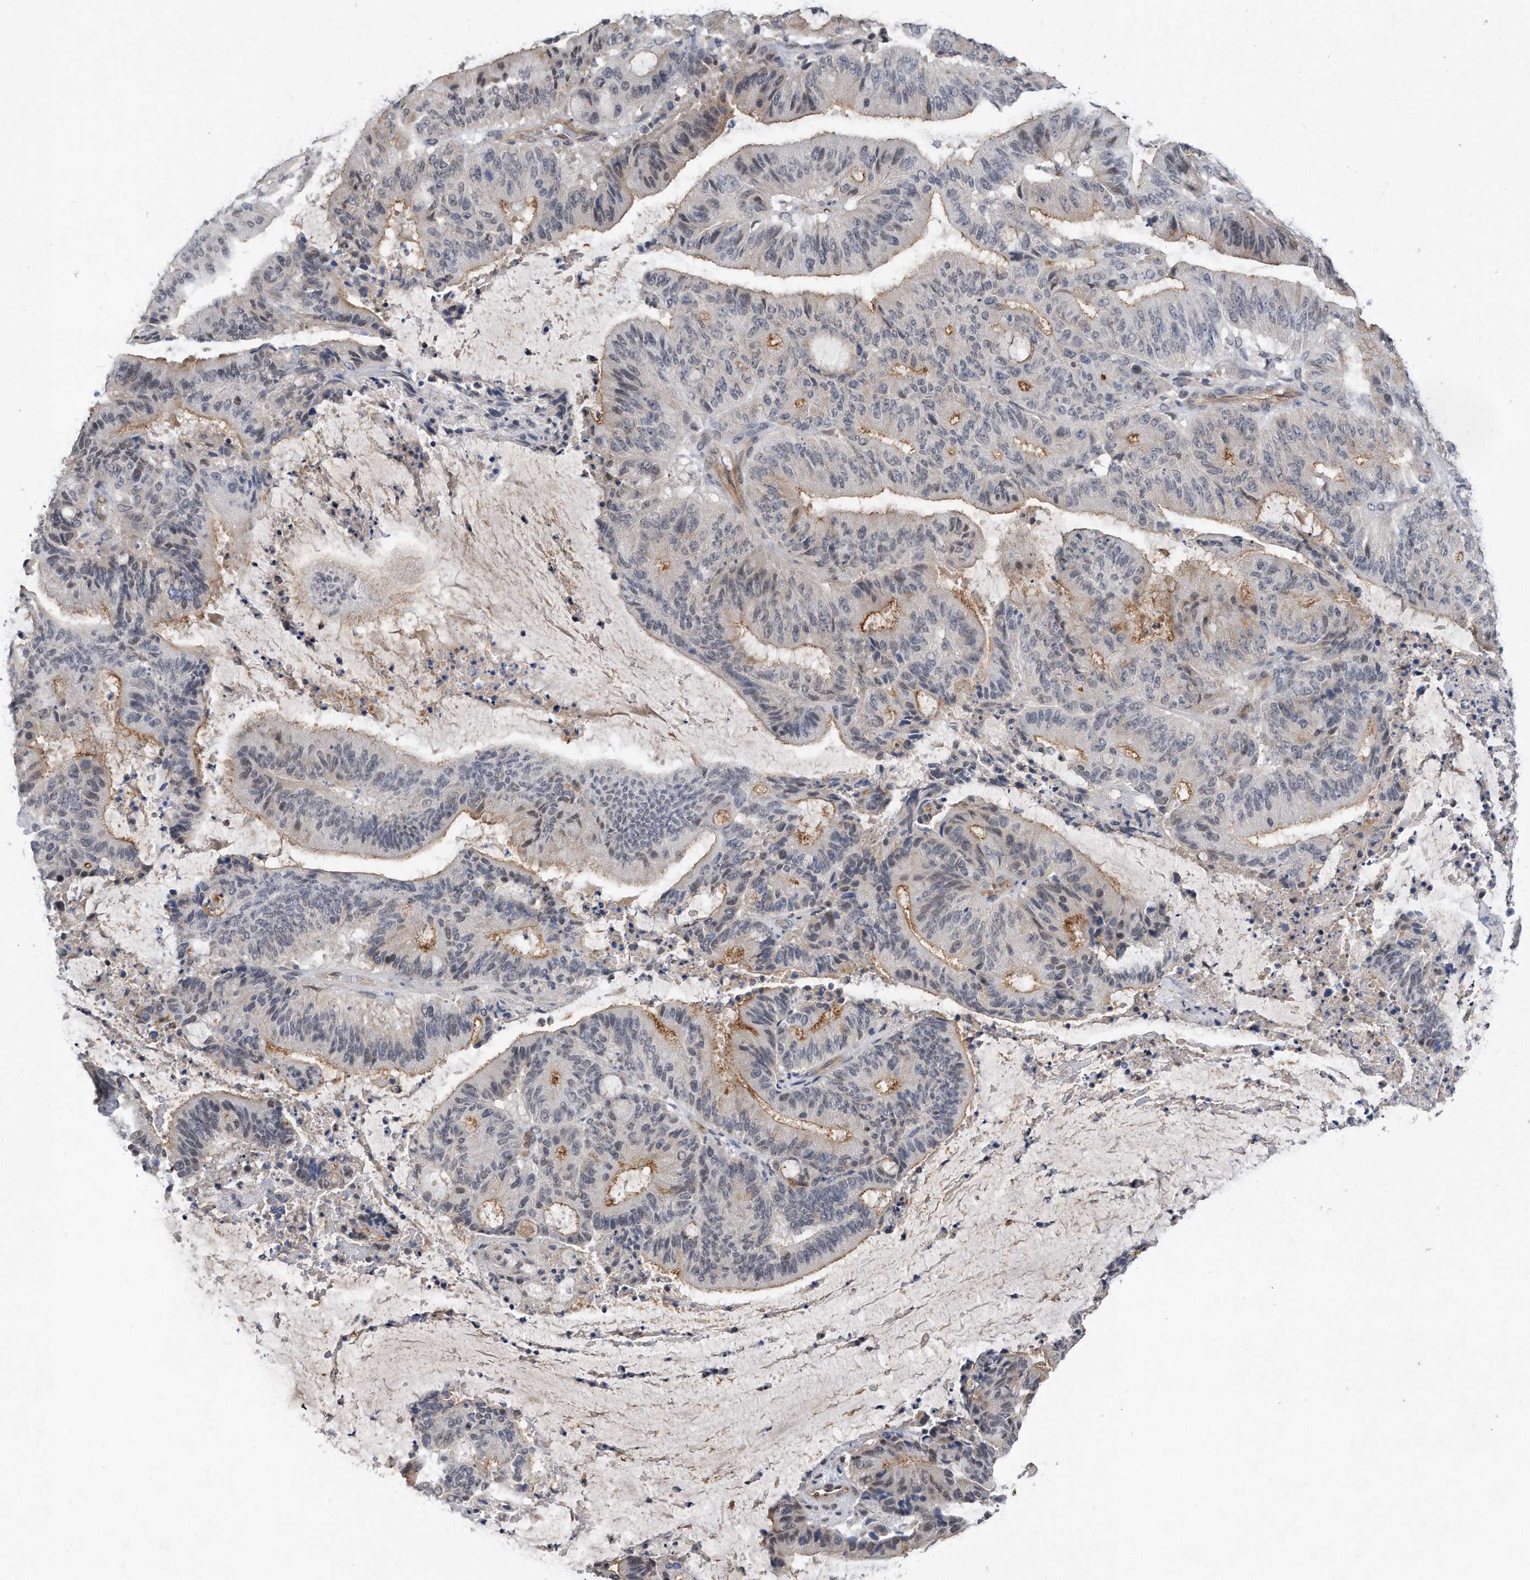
{"staining": {"intensity": "moderate", "quantity": "<25%", "location": "cytoplasmic/membranous"}, "tissue": "liver cancer", "cell_type": "Tumor cells", "image_type": "cancer", "snomed": [{"axis": "morphology", "description": "Normal tissue, NOS"}, {"axis": "morphology", "description": "Cholangiocarcinoma"}, {"axis": "topography", "description": "Liver"}, {"axis": "topography", "description": "Peripheral nerve tissue"}], "caption": "Immunohistochemical staining of human liver cholangiocarcinoma exhibits low levels of moderate cytoplasmic/membranous protein expression in approximately <25% of tumor cells.", "gene": "TP53INP1", "patient": {"sex": "female", "age": 73}}